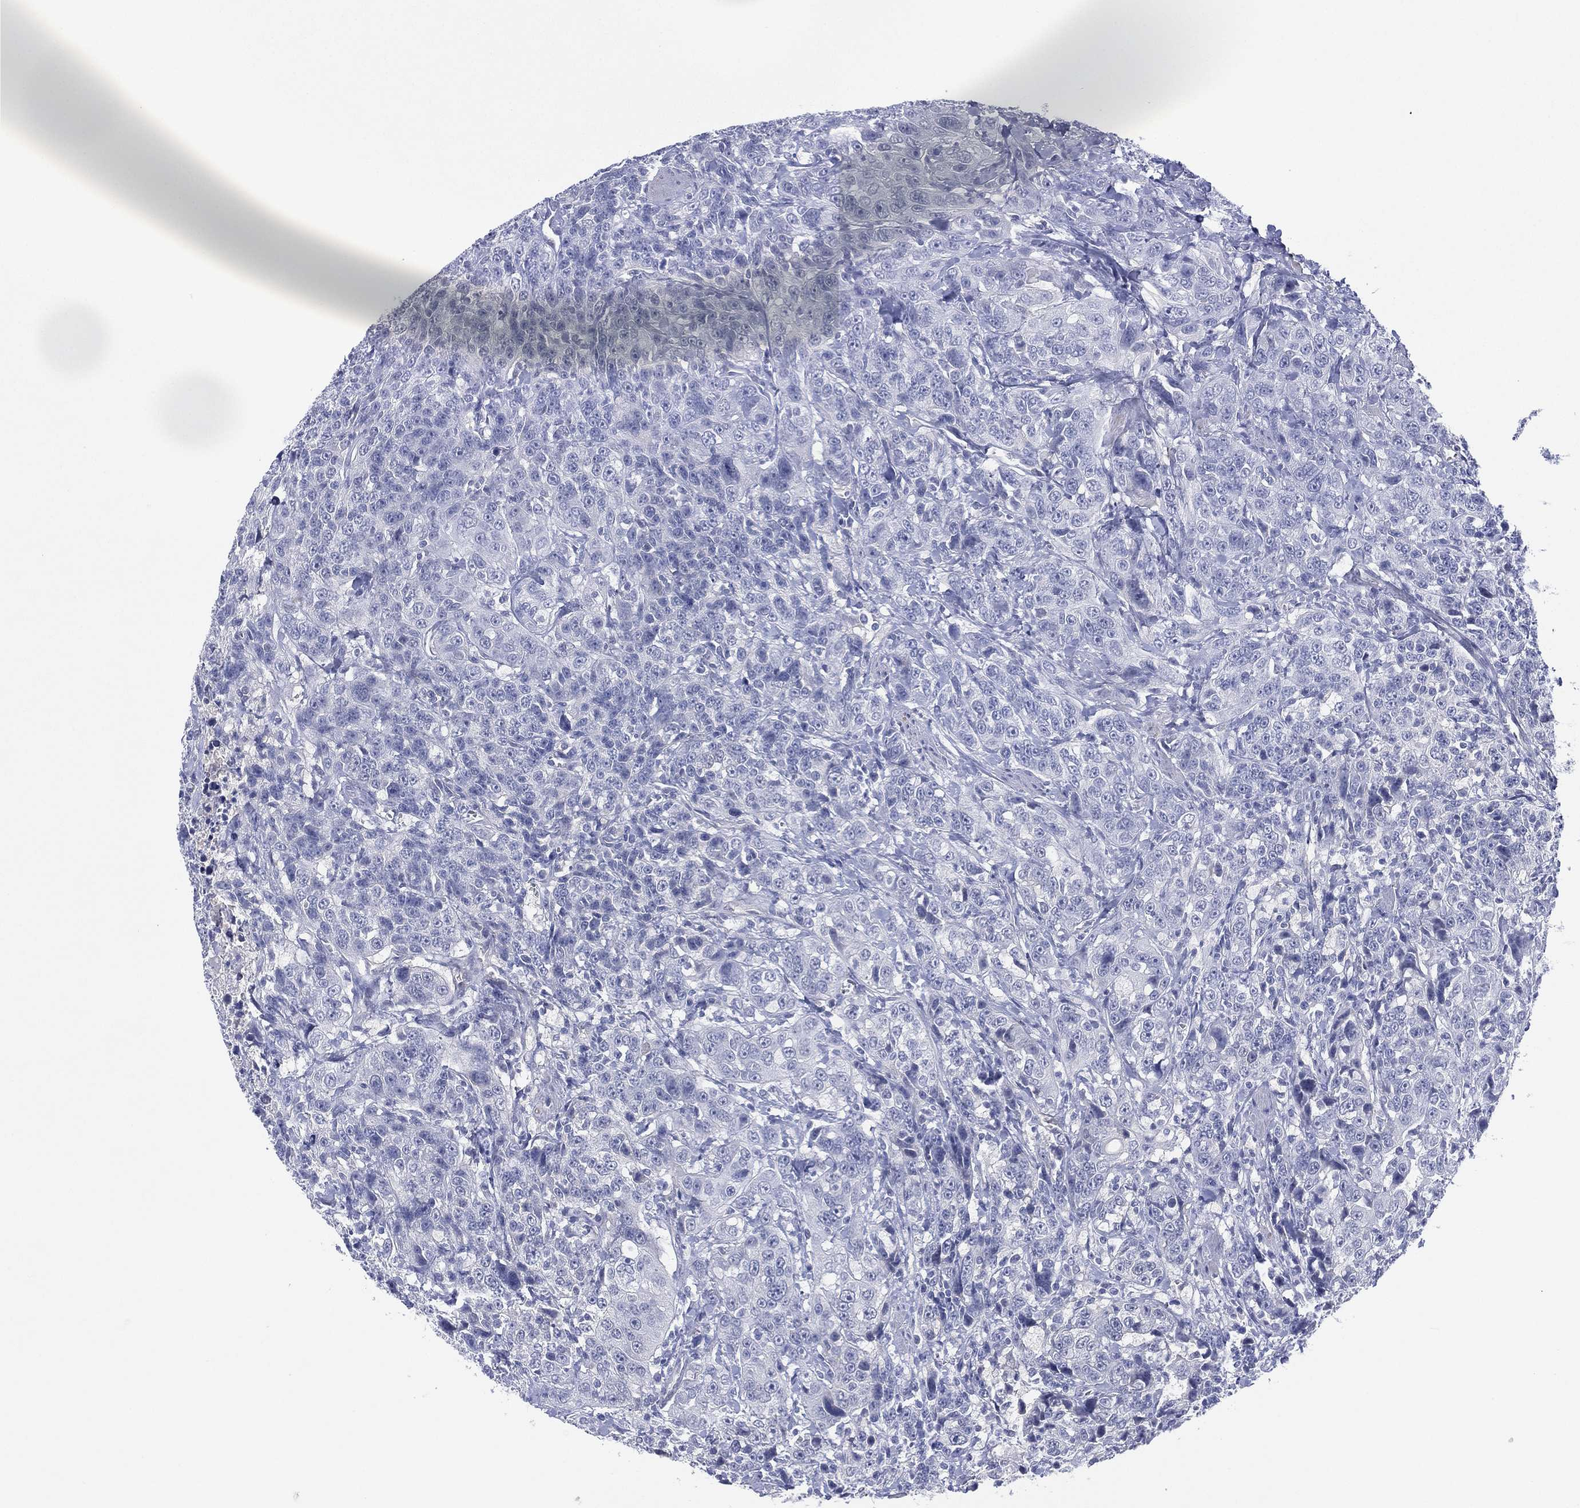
{"staining": {"intensity": "negative", "quantity": "none", "location": "none"}, "tissue": "urothelial cancer", "cell_type": "Tumor cells", "image_type": "cancer", "snomed": [{"axis": "morphology", "description": "Urothelial carcinoma, NOS"}, {"axis": "morphology", "description": "Urothelial carcinoma, High grade"}, {"axis": "topography", "description": "Urinary bladder"}], "caption": "Tumor cells are negative for brown protein staining in transitional cell carcinoma. Brightfield microscopy of IHC stained with DAB (3,3'-diaminobenzidine) (brown) and hematoxylin (blue), captured at high magnification.", "gene": "DDAH1", "patient": {"sex": "female", "age": 73}}